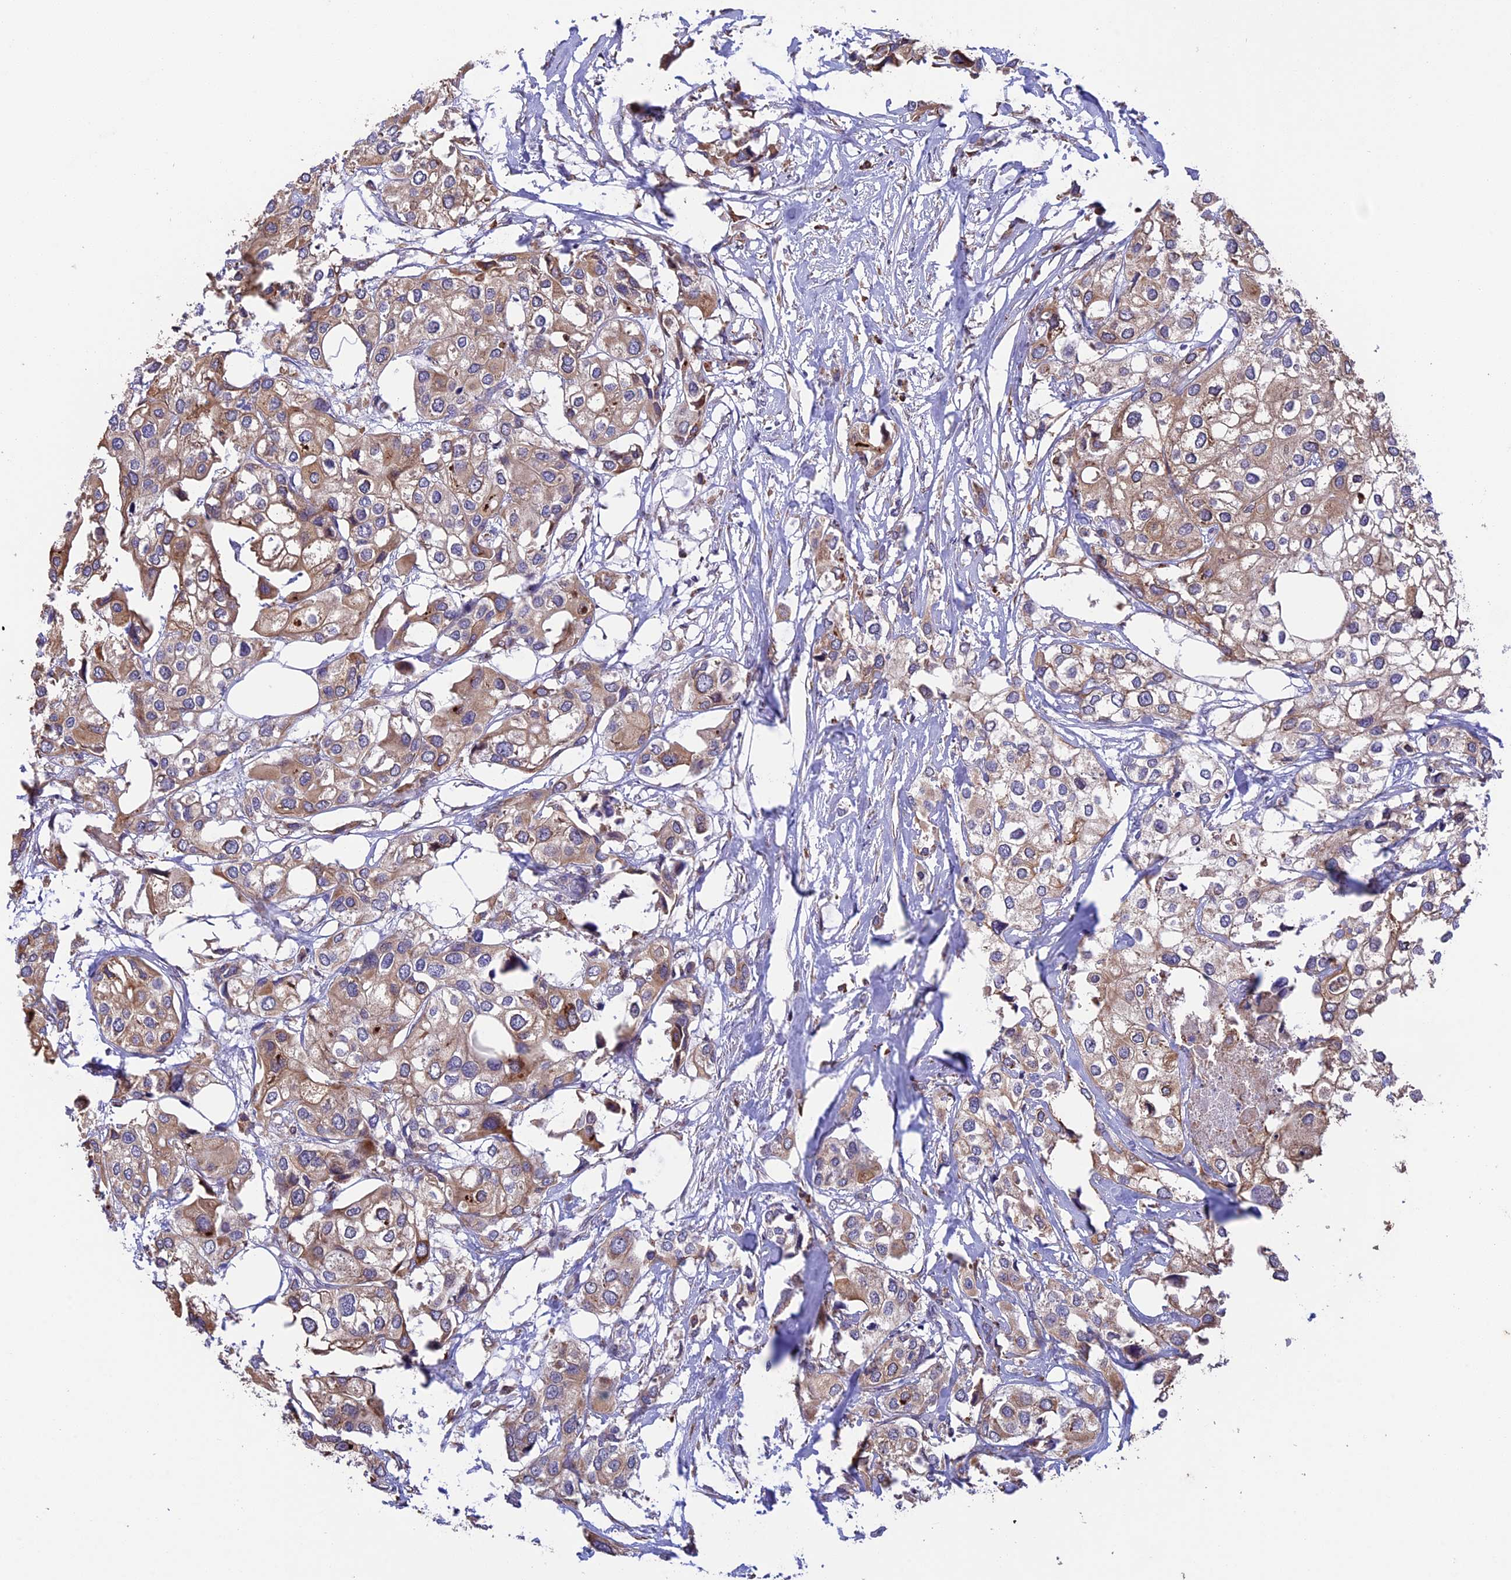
{"staining": {"intensity": "moderate", "quantity": ">75%", "location": "cytoplasmic/membranous"}, "tissue": "urothelial cancer", "cell_type": "Tumor cells", "image_type": "cancer", "snomed": [{"axis": "morphology", "description": "Urothelial carcinoma, High grade"}, {"axis": "topography", "description": "Urinary bladder"}], "caption": "This is an image of immunohistochemistry (IHC) staining of urothelial cancer, which shows moderate expression in the cytoplasmic/membranous of tumor cells.", "gene": "DMRTA2", "patient": {"sex": "male", "age": 64}}